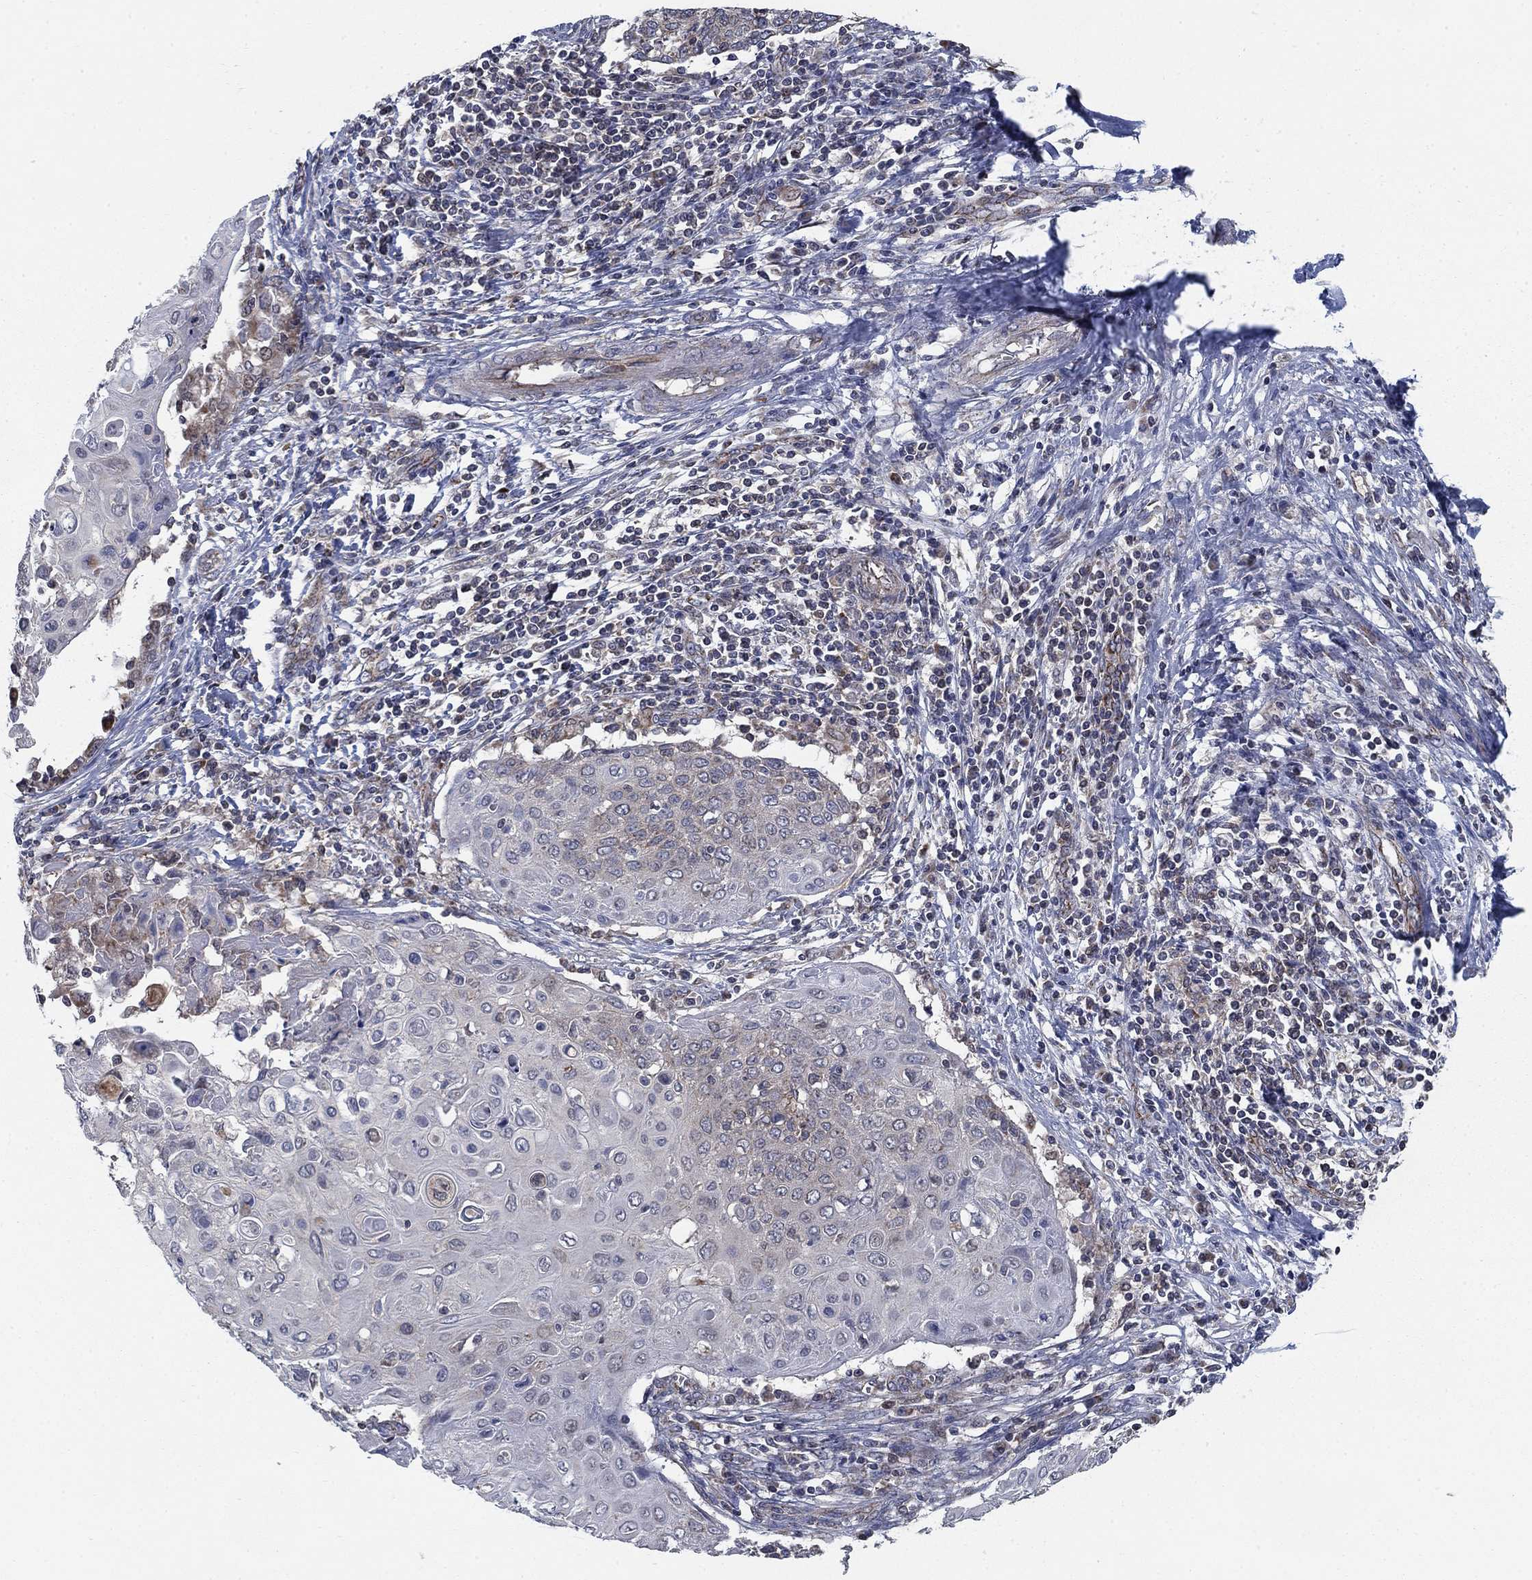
{"staining": {"intensity": "negative", "quantity": "none", "location": "none"}, "tissue": "cervical cancer", "cell_type": "Tumor cells", "image_type": "cancer", "snomed": [{"axis": "morphology", "description": "Squamous cell carcinoma, NOS"}, {"axis": "topography", "description": "Cervix"}], "caption": "Immunohistochemistry (IHC) of human cervical cancer exhibits no expression in tumor cells.", "gene": "NME7", "patient": {"sex": "female", "age": 39}}